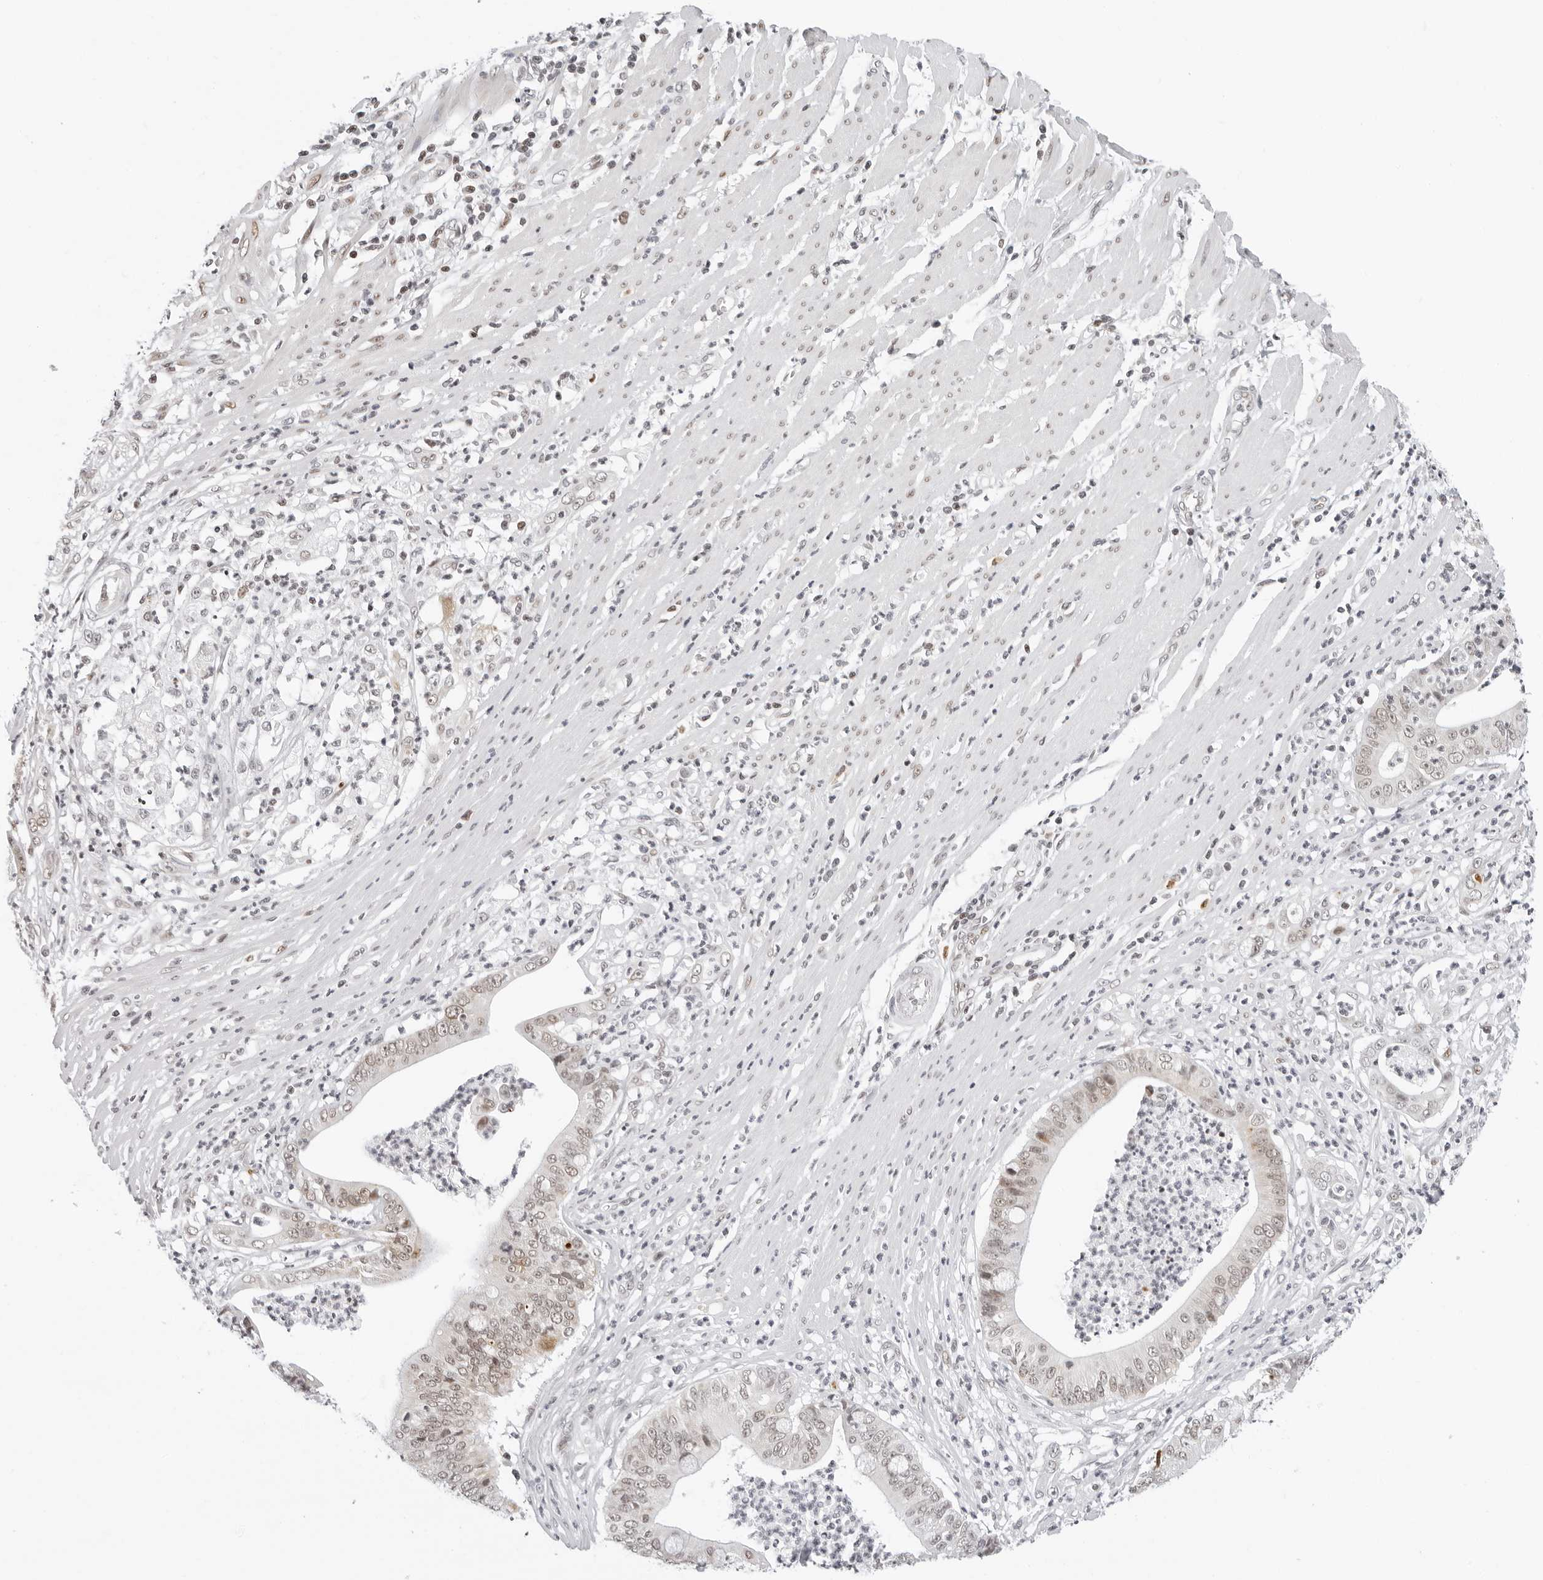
{"staining": {"intensity": "weak", "quantity": "25%-75%", "location": "nuclear"}, "tissue": "pancreatic cancer", "cell_type": "Tumor cells", "image_type": "cancer", "snomed": [{"axis": "morphology", "description": "Adenocarcinoma, NOS"}, {"axis": "topography", "description": "Pancreas"}], "caption": "Protein expression analysis of human adenocarcinoma (pancreatic) reveals weak nuclear staining in approximately 25%-75% of tumor cells.", "gene": "MSH6", "patient": {"sex": "male", "age": 69}}